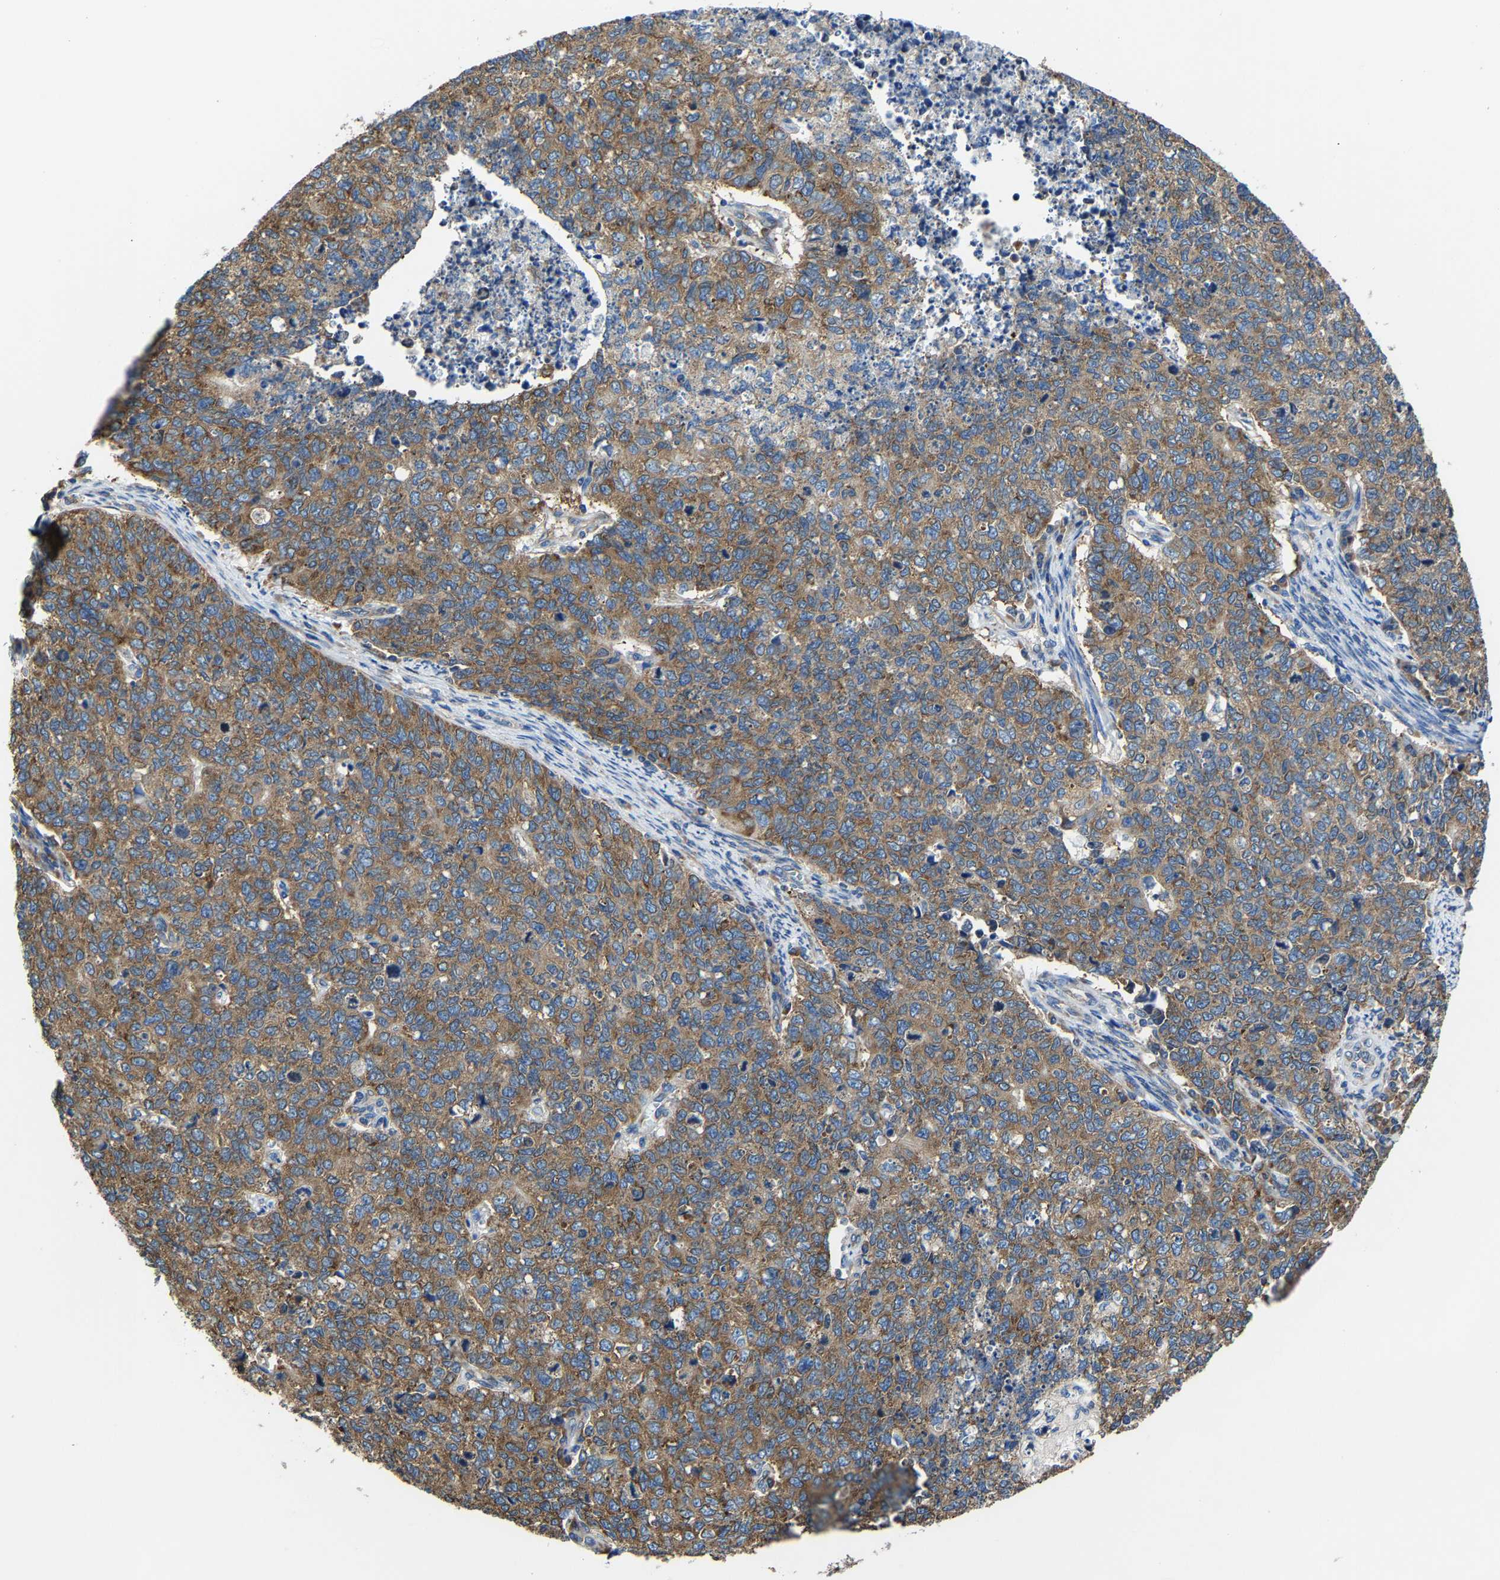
{"staining": {"intensity": "strong", "quantity": ">75%", "location": "cytoplasmic/membranous"}, "tissue": "cervical cancer", "cell_type": "Tumor cells", "image_type": "cancer", "snomed": [{"axis": "morphology", "description": "Squamous cell carcinoma, NOS"}, {"axis": "topography", "description": "Cervix"}], "caption": "A high amount of strong cytoplasmic/membranous staining is present in approximately >75% of tumor cells in cervical cancer tissue. (DAB = brown stain, brightfield microscopy at high magnification).", "gene": "G3BP2", "patient": {"sex": "female", "age": 63}}